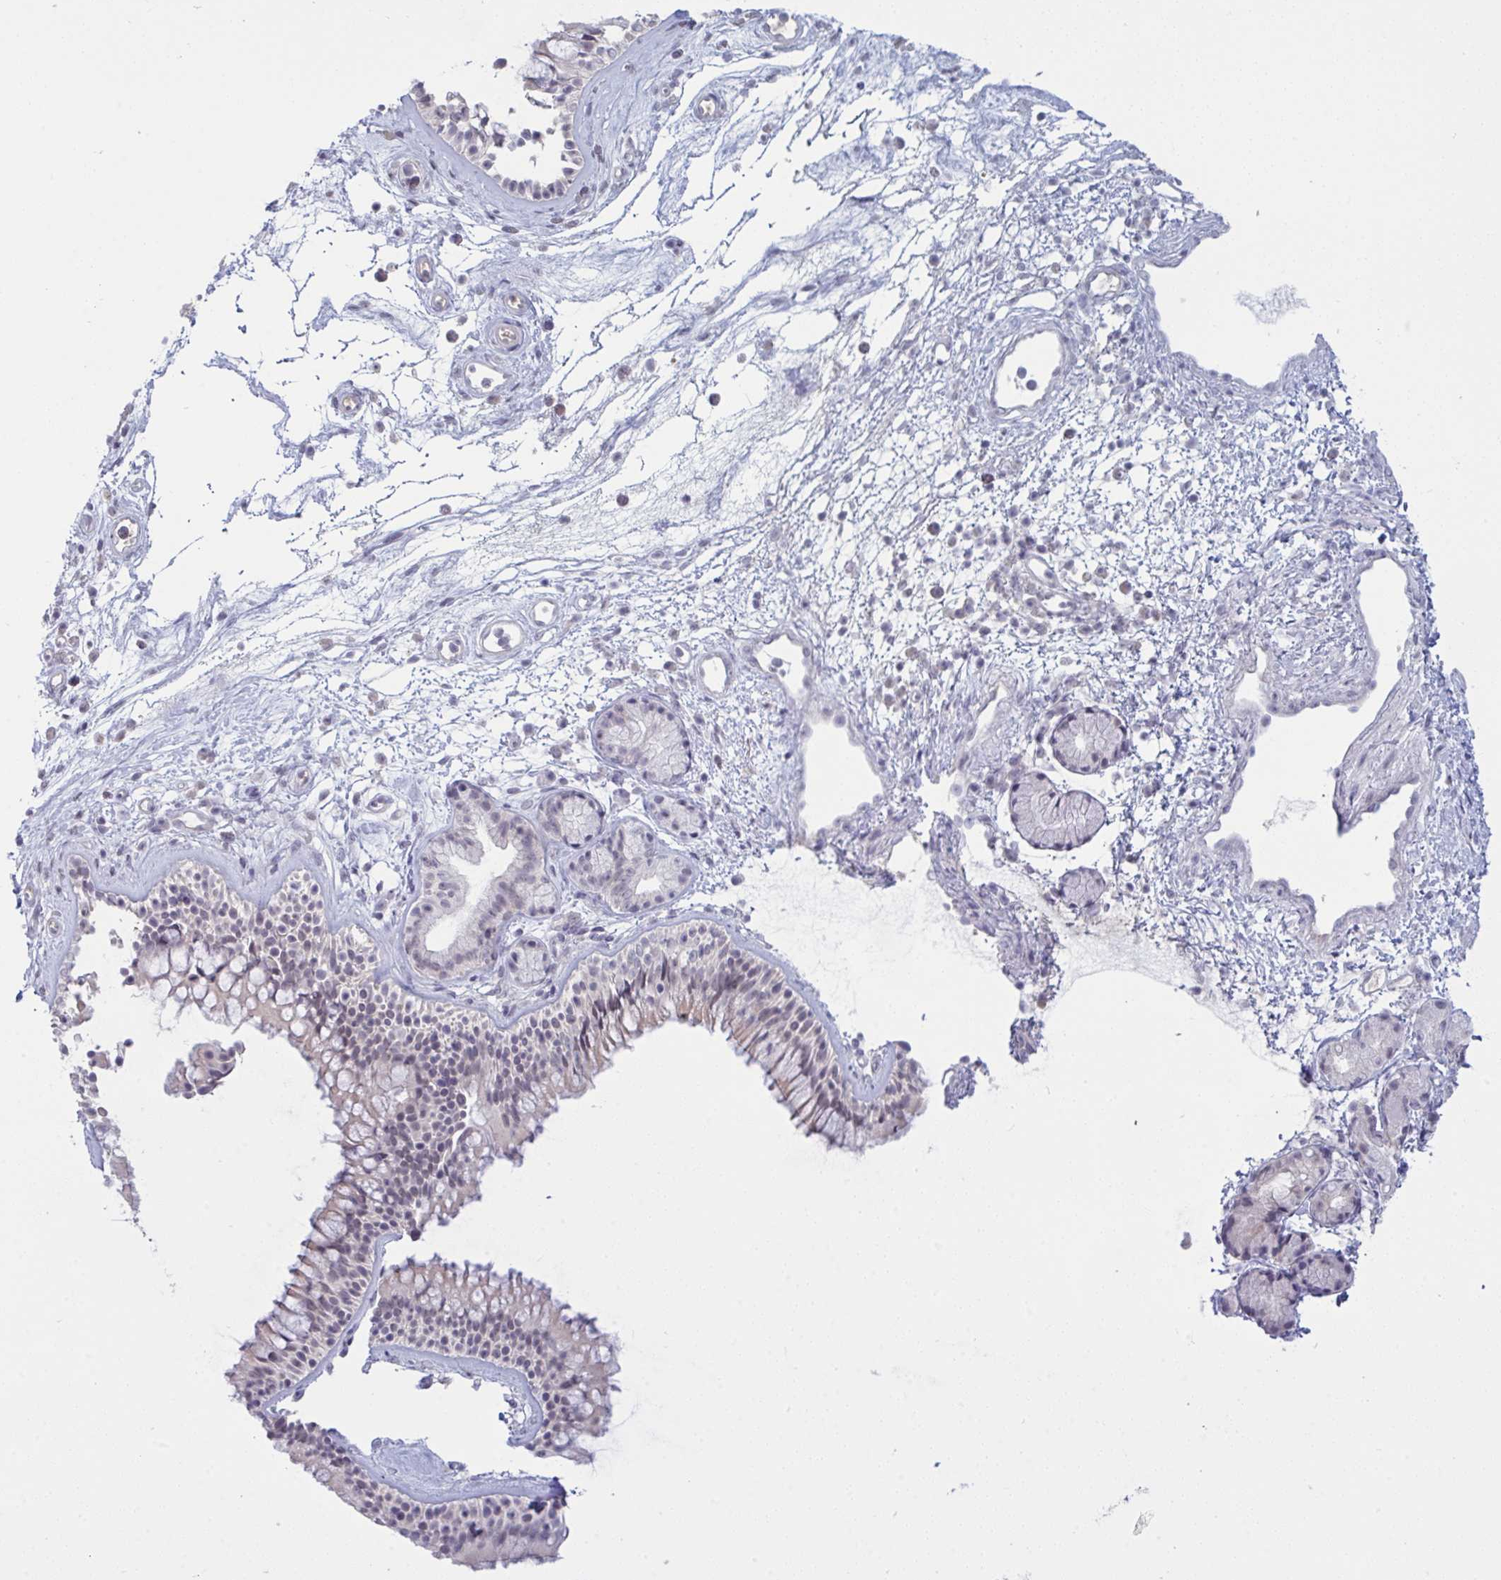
{"staining": {"intensity": "weak", "quantity": "<25%", "location": "cytoplasmic/membranous"}, "tissue": "nasopharynx", "cell_type": "Respiratory epithelial cells", "image_type": "normal", "snomed": [{"axis": "morphology", "description": "Normal tissue, NOS"}, {"axis": "topography", "description": "Nasopharynx"}], "caption": "The immunohistochemistry image has no significant expression in respiratory epithelial cells of nasopharynx. The staining is performed using DAB (3,3'-diaminobenzidine) brown chromogen with nuclei counter-stained in using hematoxylin.", "gene": "ZNF784", "patient": {"sex": "female", "age": 70}}